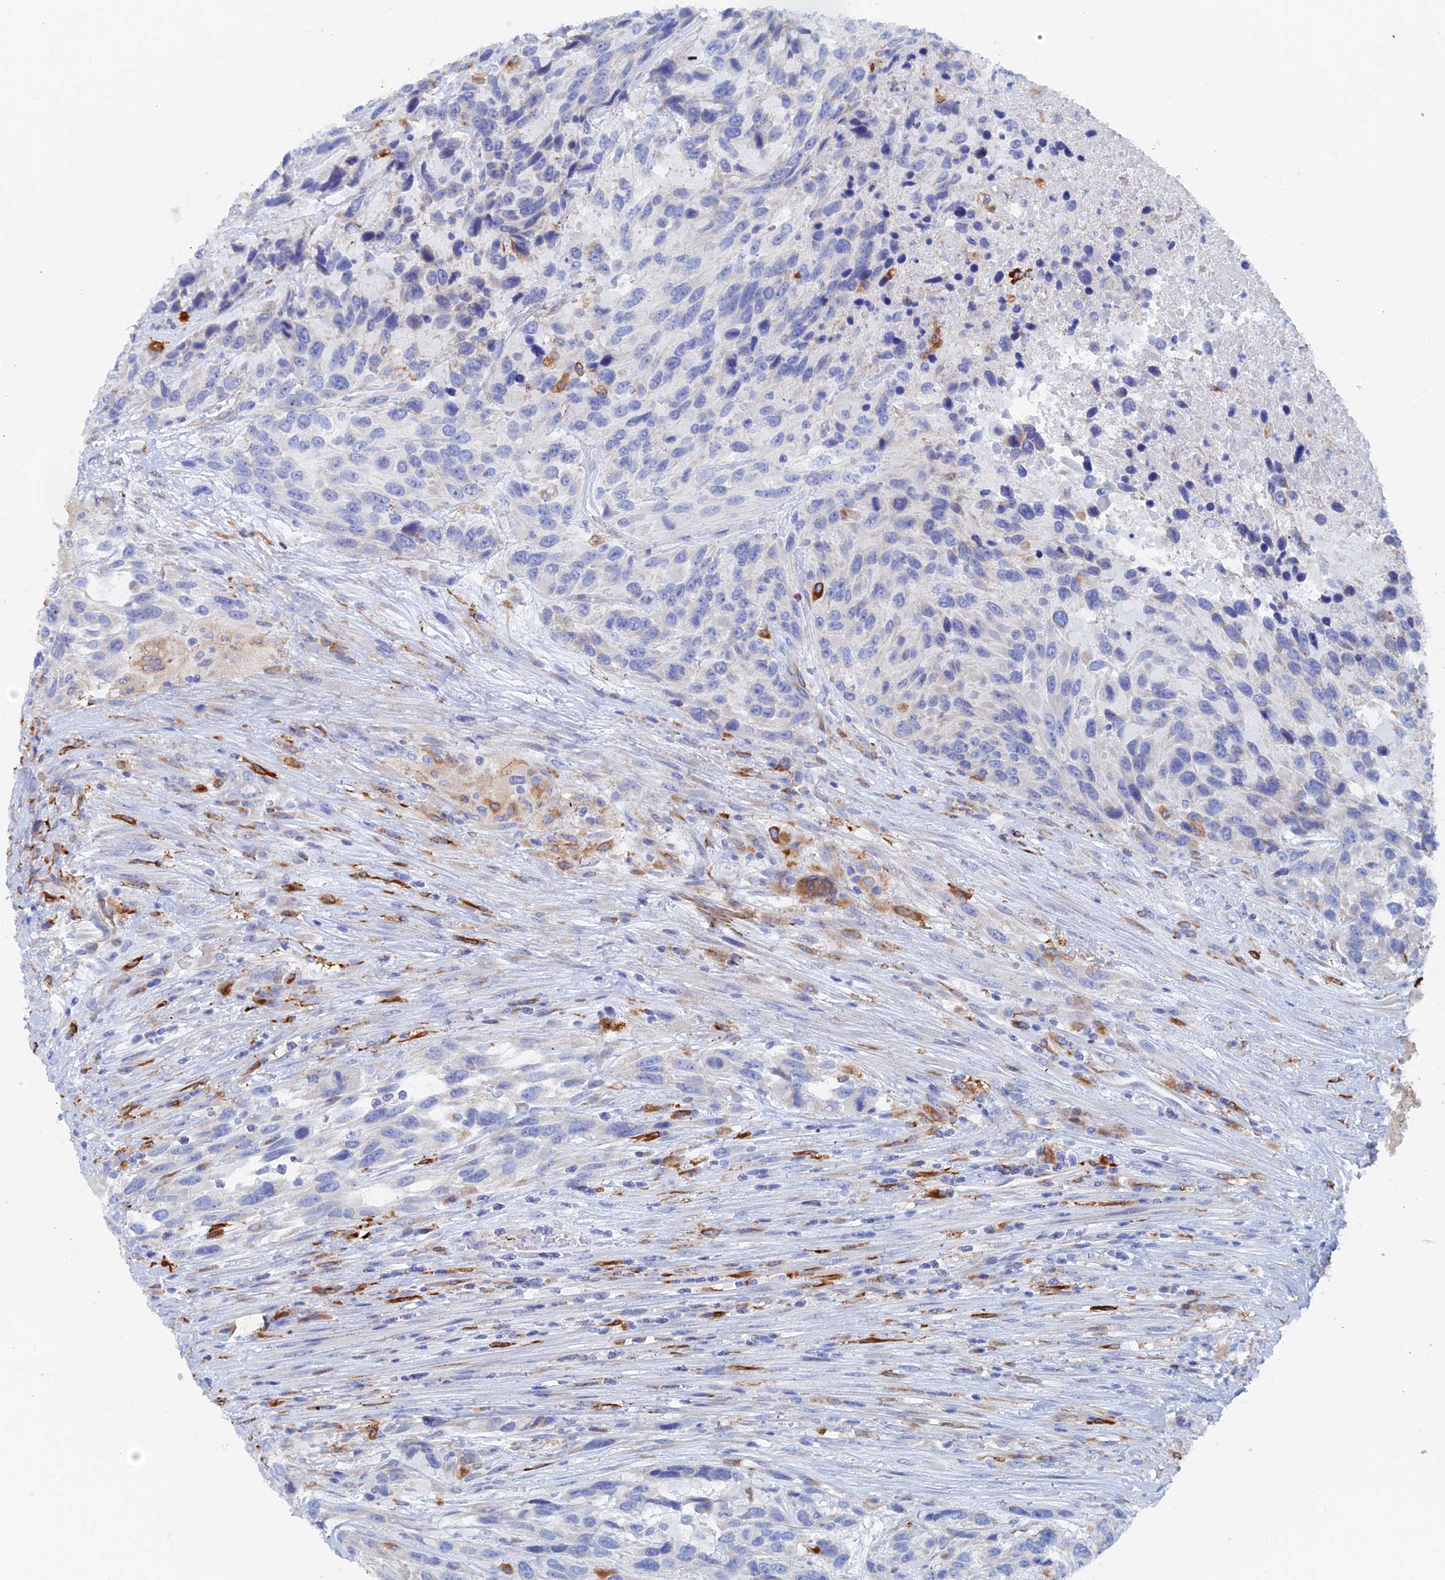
{"staining": {"intensity": "negative", "quantity": "none", "location": "none"}, "tissue": "urothelial cancer", "cell_type": "Tumor cells", "image_type": "cancer", "snomed": [{"axis": "morphology", "description": "Urothelial carcinoma, High grade"}, {"axis": "topography", "description": "Urinary bladder"}], "caption": "Protein analysis of high-grade urothelial carcinoma reveals no significant expression in tumor cells.", "gene": "COG7", "patient": {"sex": "female", "age": 70}}